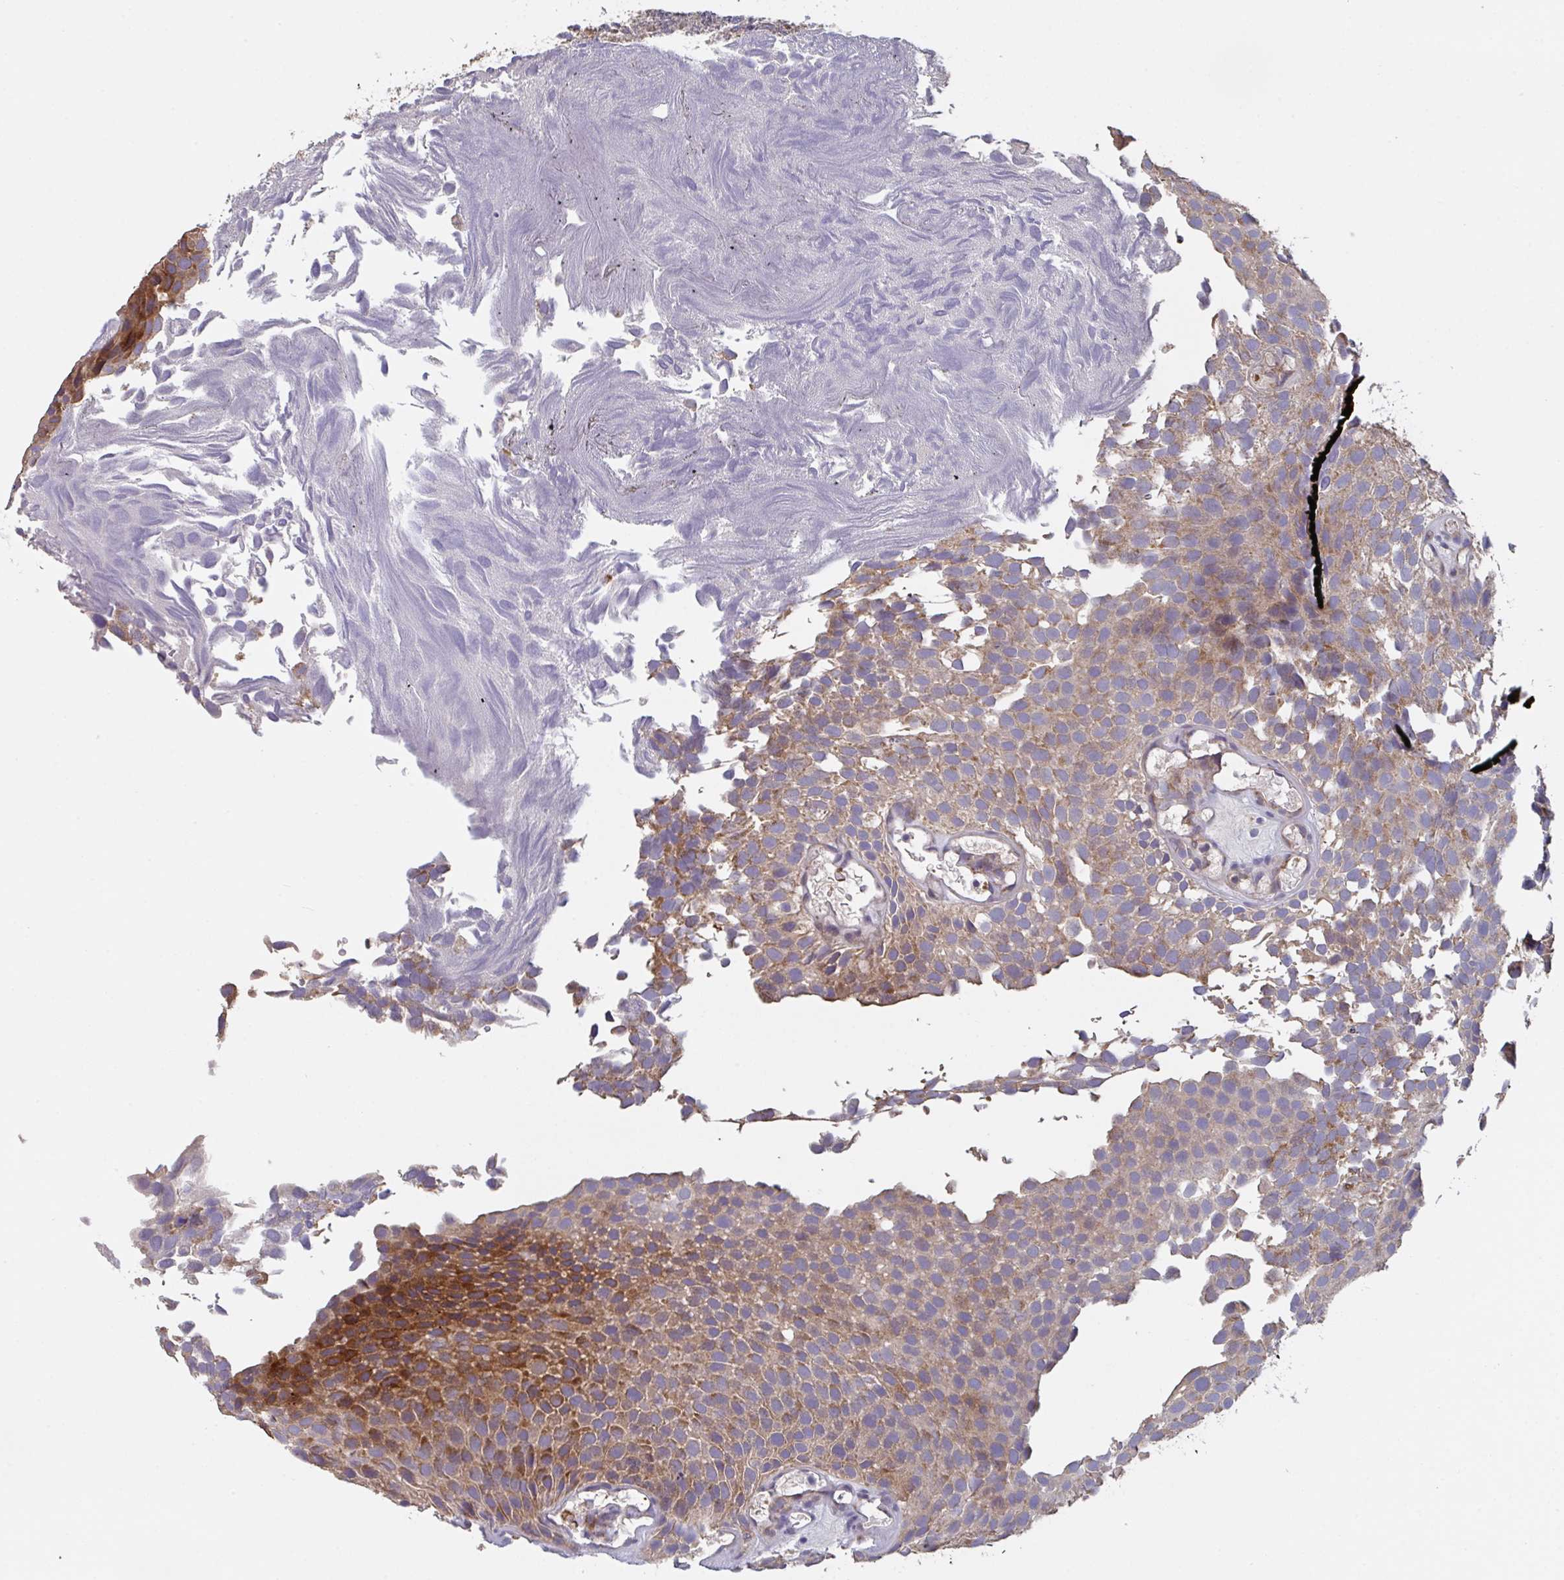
{"staining": {"intensity": "moderate", "quantity": ">75%", "location": "cytoplasmic/membranous"}, "tissue": "urothelial cancer", "cell_type": "Tumor cells", "image_type": "cancer", "snomed": [{"axis": "morphology", "description": "Urothelial carcinoma, Low grade"}, {"axis": "topography", "description": "Urinary bladder"}], "caption": "The immunohistochemical stain labels moderate cytoplasmic/membranous staining in tumor cells of low-grade urothelial carcinoma tissue. (Stains: DAB in brown, nuclei in blue, Microscopy: brightfield microscopy at high magnification).", "gene": "MRPS2", "patient": {"sex": "male", "age": 89}}